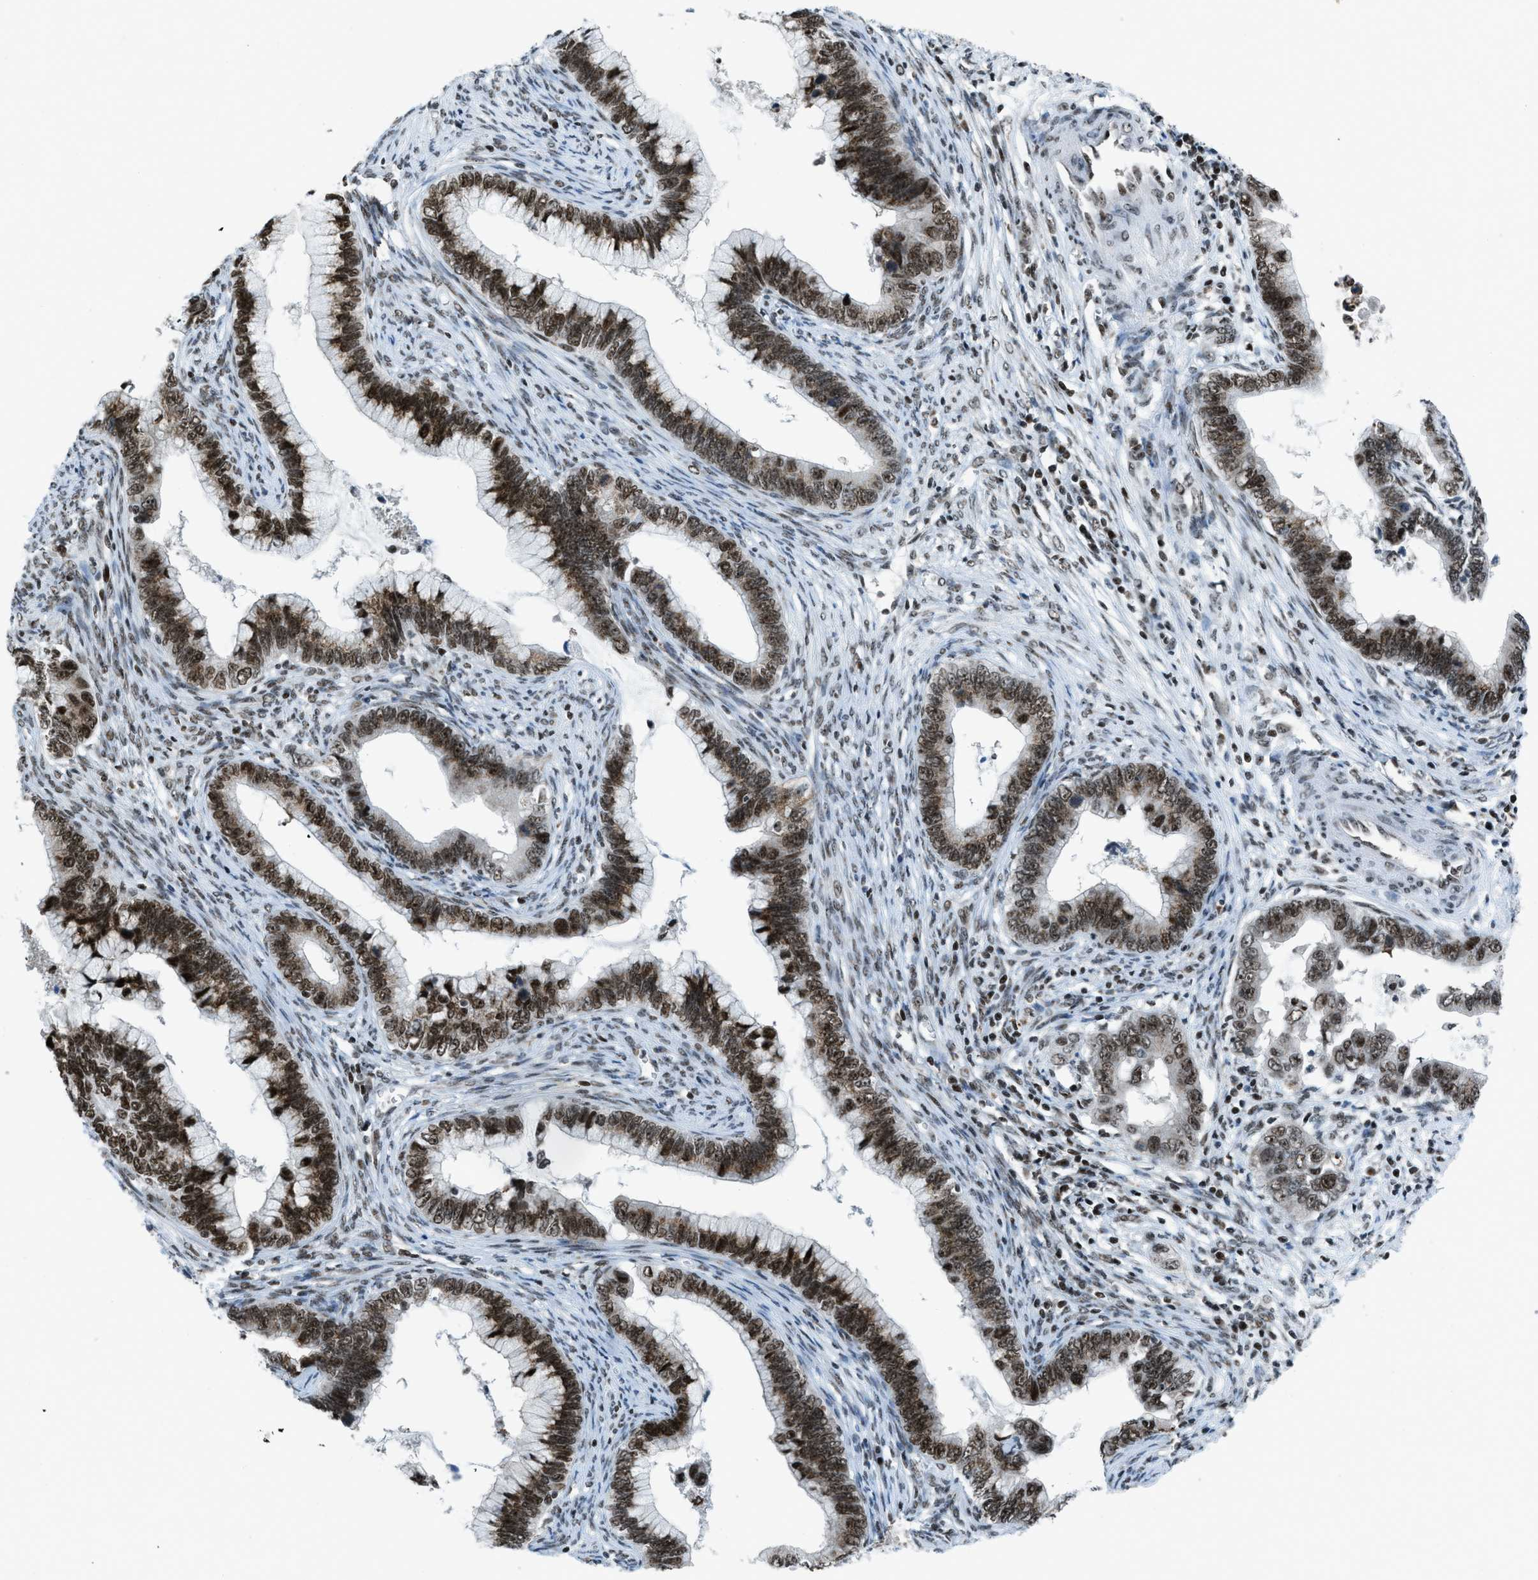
{"staining": {"intensity": "strong", "quantity": ">75%", "location": "nuclear"}, "tissue": "cervical cancer", "cell_type": "Tumor cells", "image_type": "cancer", "snomed": [{"axis": "morphology", "description": "Adenocarcinoma, NOS"}, {"axis": "topography", "description": "Cervix"}], "caption": "Immunohistochemical staining of human cervical adenocarcinoma exhibits high levels of strong nuclear protein staining in approximately >75% of tumor cells. Using DAB (3,3'-diaminobenzidine) (brown) and hematoxylin (blue) stains, captured at high magnification using brightfield microscopy.", "gene": "RAD51B", "patient": {"sex": "female", "age": 44}}